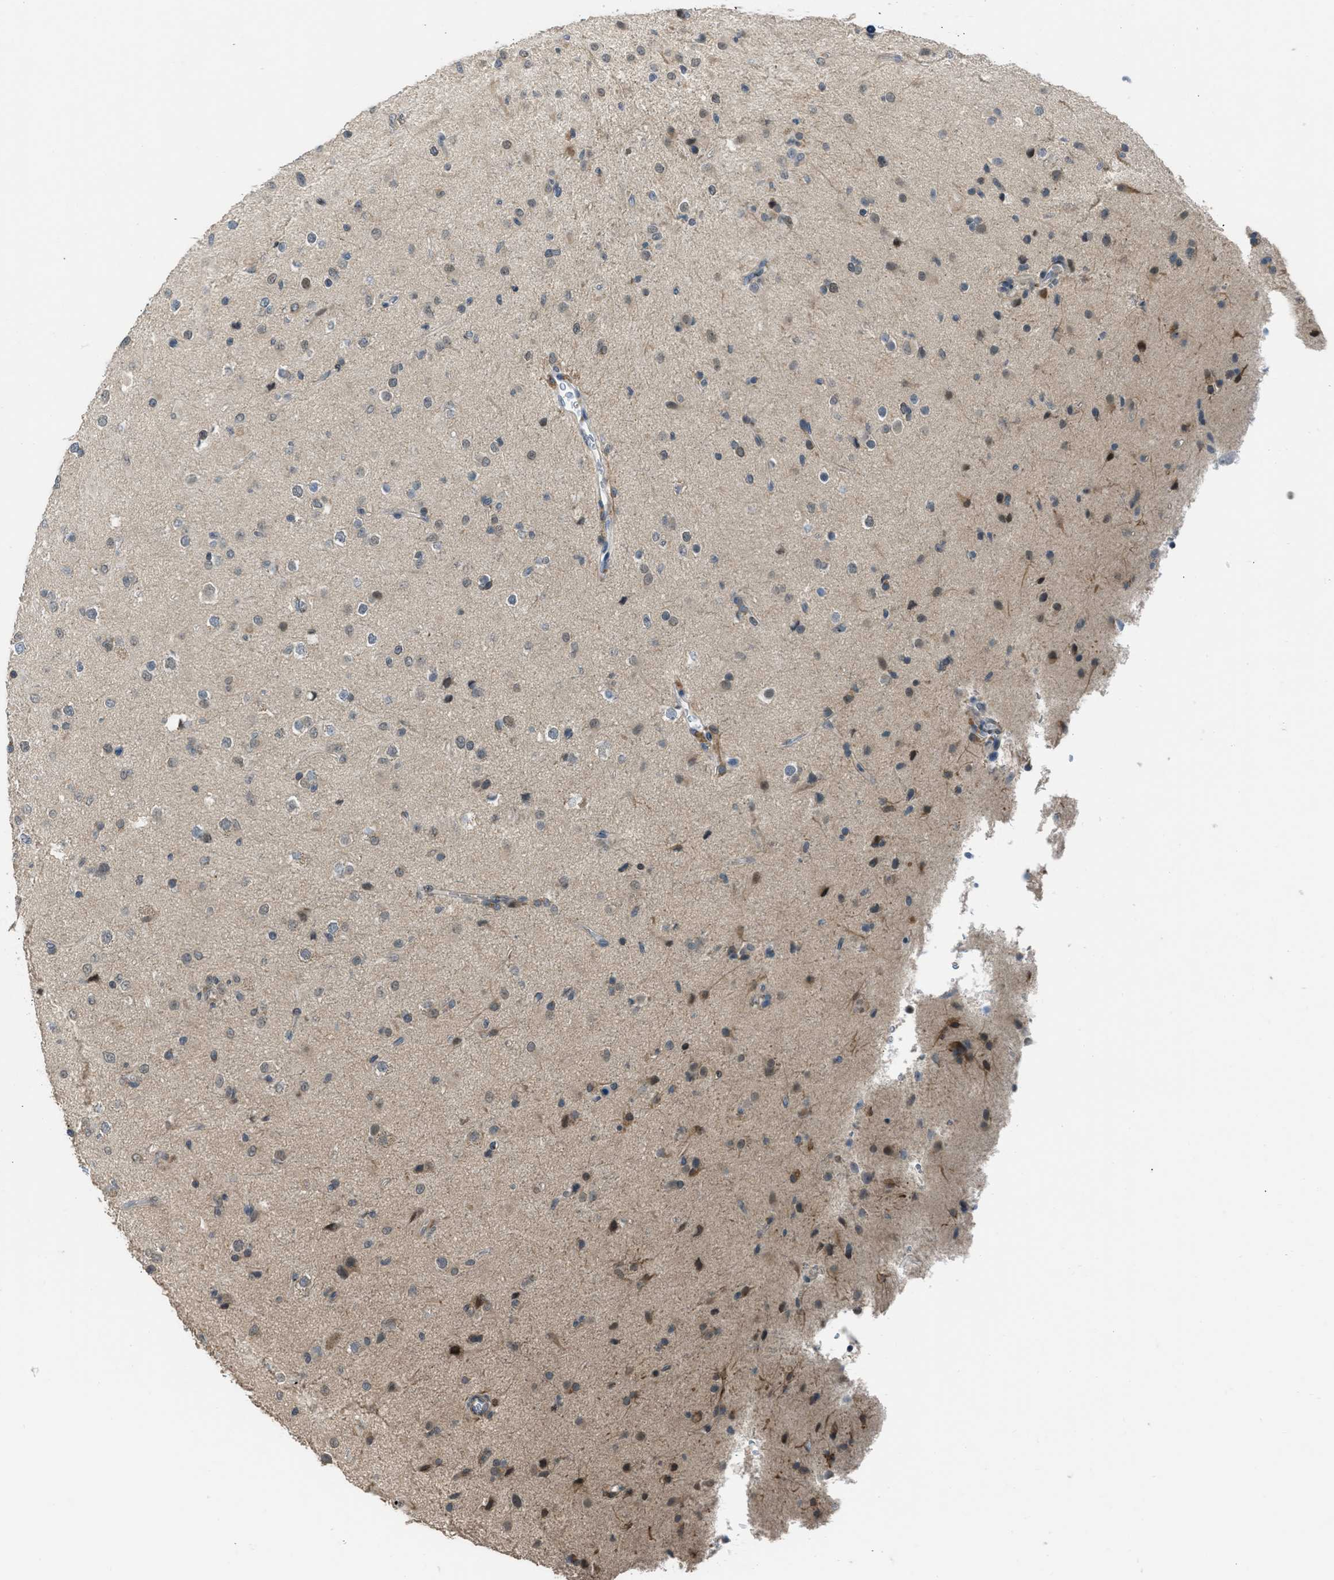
{"staining": {"intensity": "moderate", "quantity": "<25%", "location": "nuclear"}, "tissue": "glioma", "cell_type": "Tumor cells", "image_type": "cancer", "snomed": [{"axis": "morphology", "description": "Glioma, malignant, Low grade"}, {"axis": "topography", "description": "Brain"}], "caption": "Human malignant glioma (low-grade) stained with a brown dye shows moderate nuclear positive expression in about <25% of tumor cells.", "gene": "TTBK2", "patient": {"sex": "male", "age": 65}}